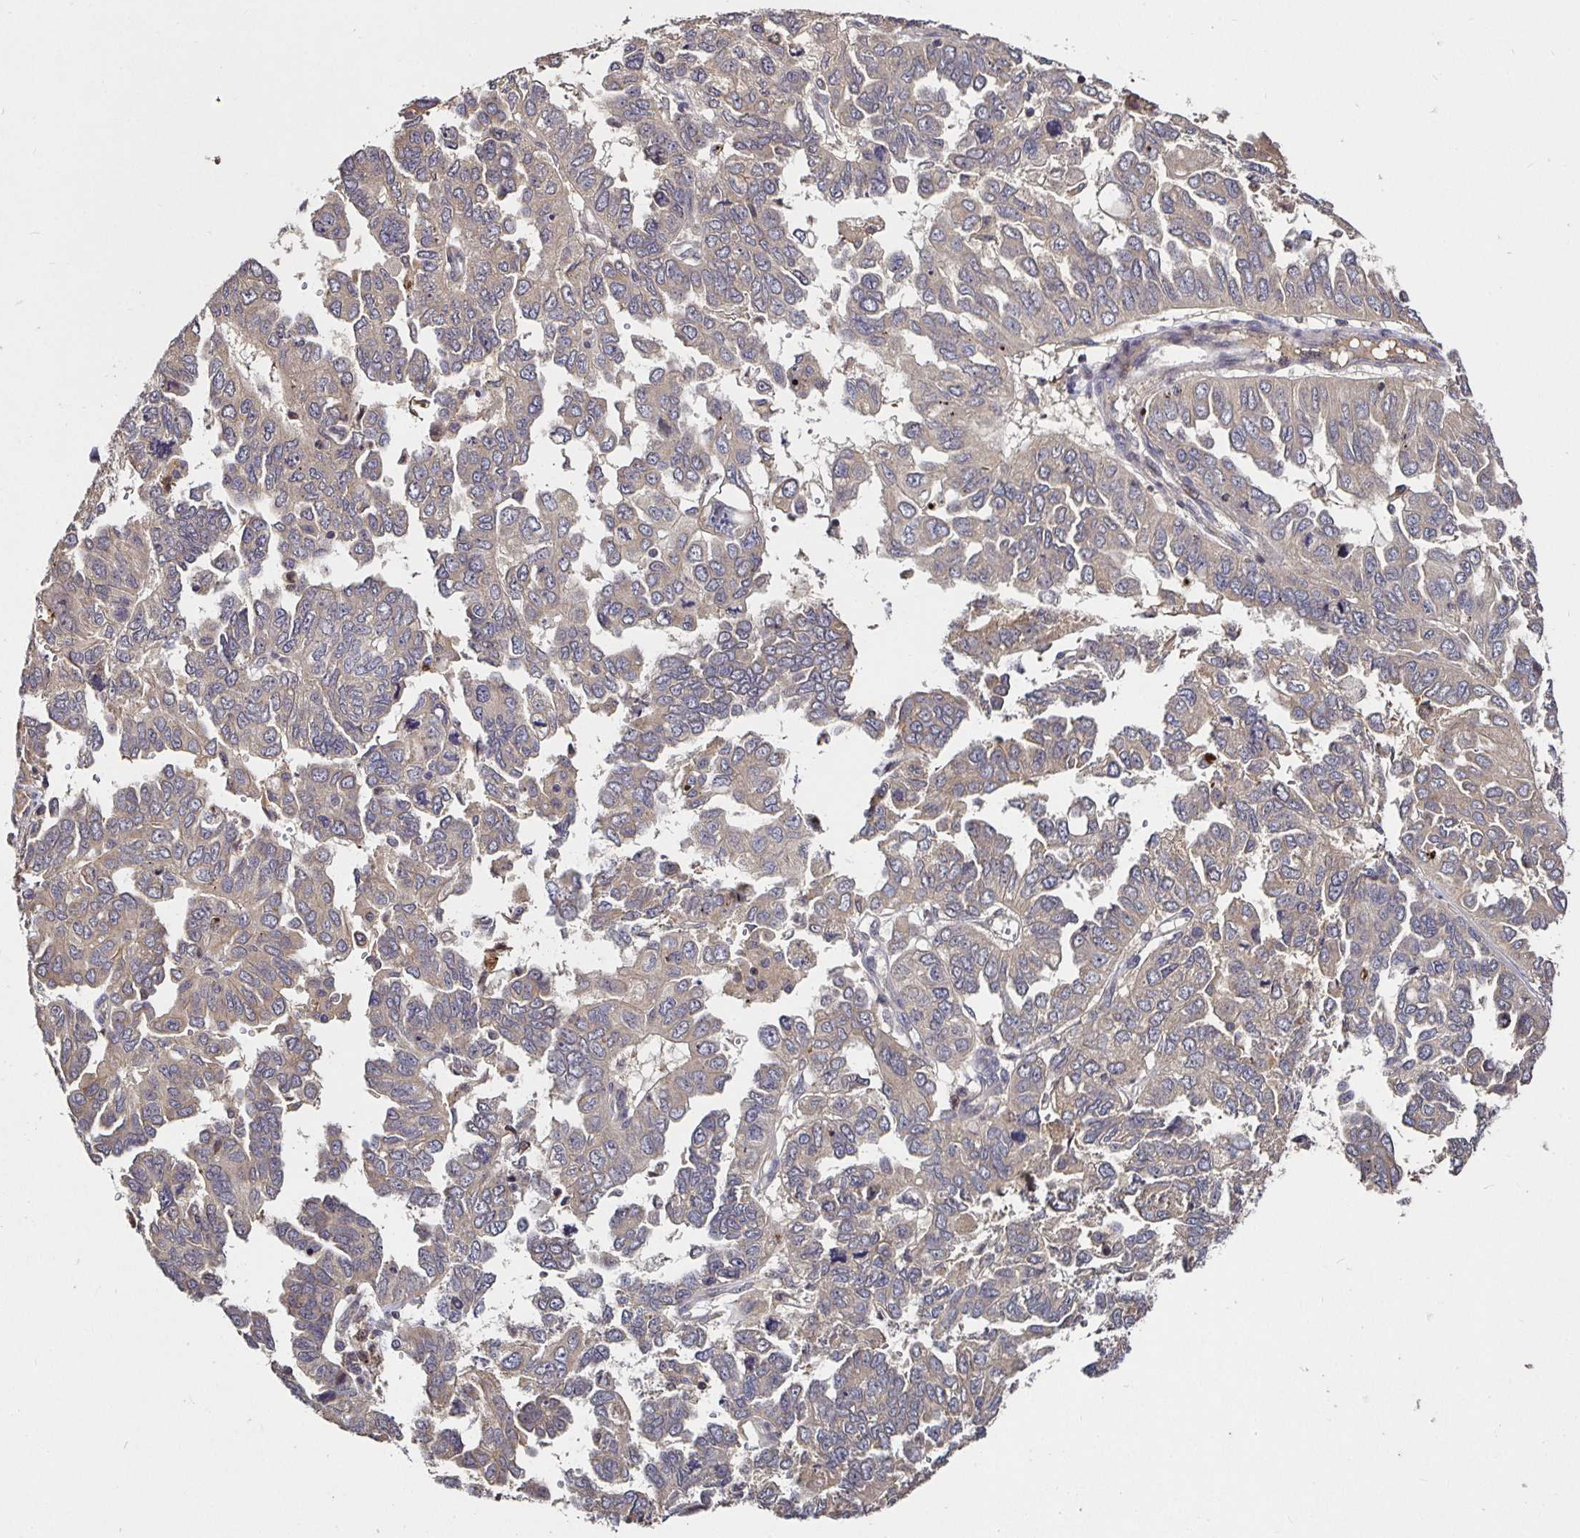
{"staining": {"intensity": "weak", "quantity": "<25%", "location": "cytoplasmic/membranous"}, "tissue": "ovarian cancer", "cell_type": "Tumor cells", "image_type": "cancer", "snomed": [{"axis": "morphology", "description": "Cystadenocarcinoma, serous, NOS"}, {"axis": "topography", "description": "Ovary"}], "caption": "An image of human serous cystadenocarcinoma (ovarian) is negative for staining in tumor cells. (DAB (3,3'-diaminobenzidine) immunohistochemistry with hematoxylin counter stain).", "gene": "SMYD3", "patient": {"sex": "female", "age": 53}}